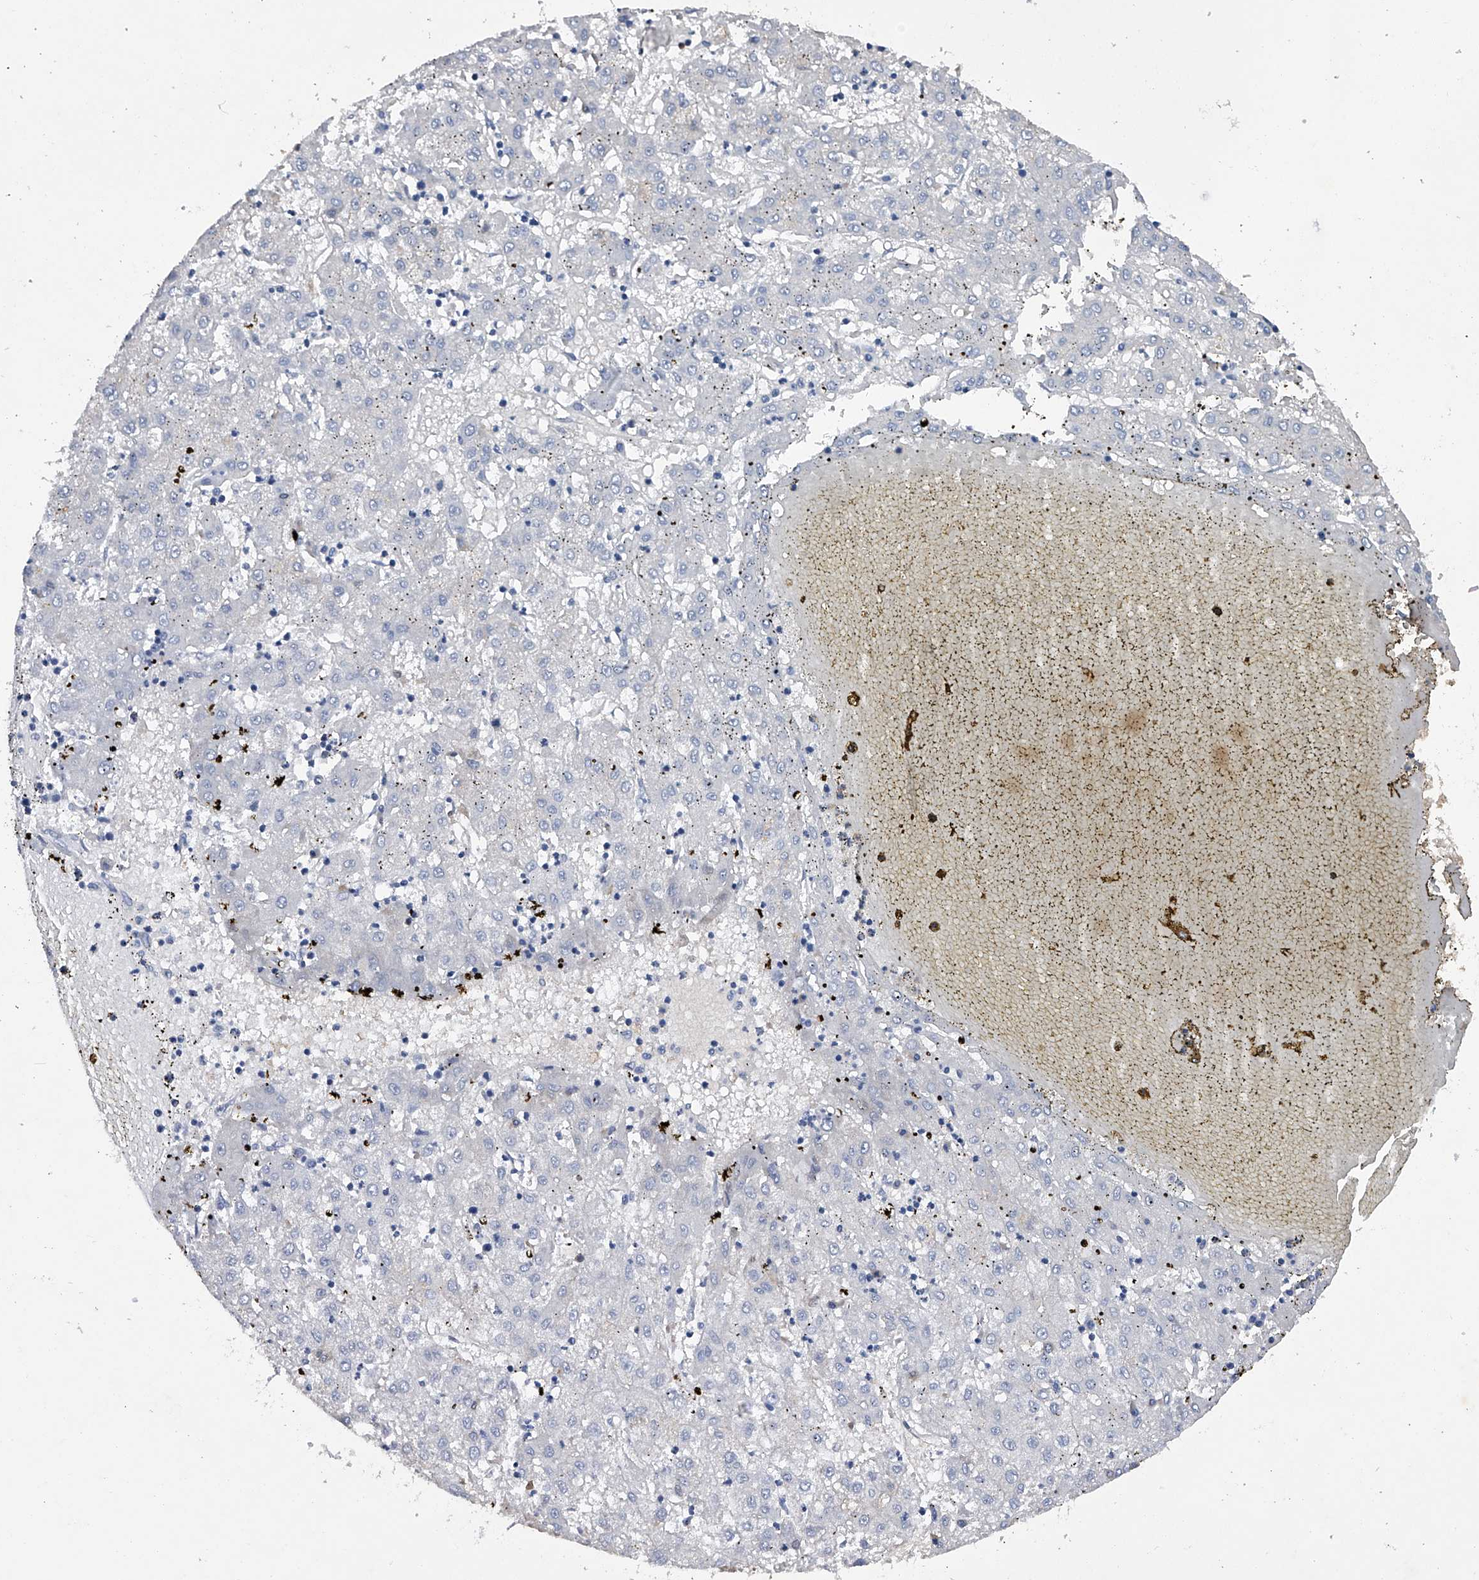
{"staining": {"intensity": "negative", "quantity": "none", "location": "none"}, "tissue": "liver cancer", "cell_type": "Tumor cells", "image_type": "cancer", "snomed": [{"axis": "morphology", "description": "Carcinoma, Hepatocellular, NOS"}, {"axis": "topography", "description": "Liver"}], "caption": "IHC photomicrograph of liver cancer (hepatocellular carcinoma) stained for a protein (brown), which shows no expression in tumor cells.", "gene": "ASNS", "patient": {"sex": "male", "age": 72}}